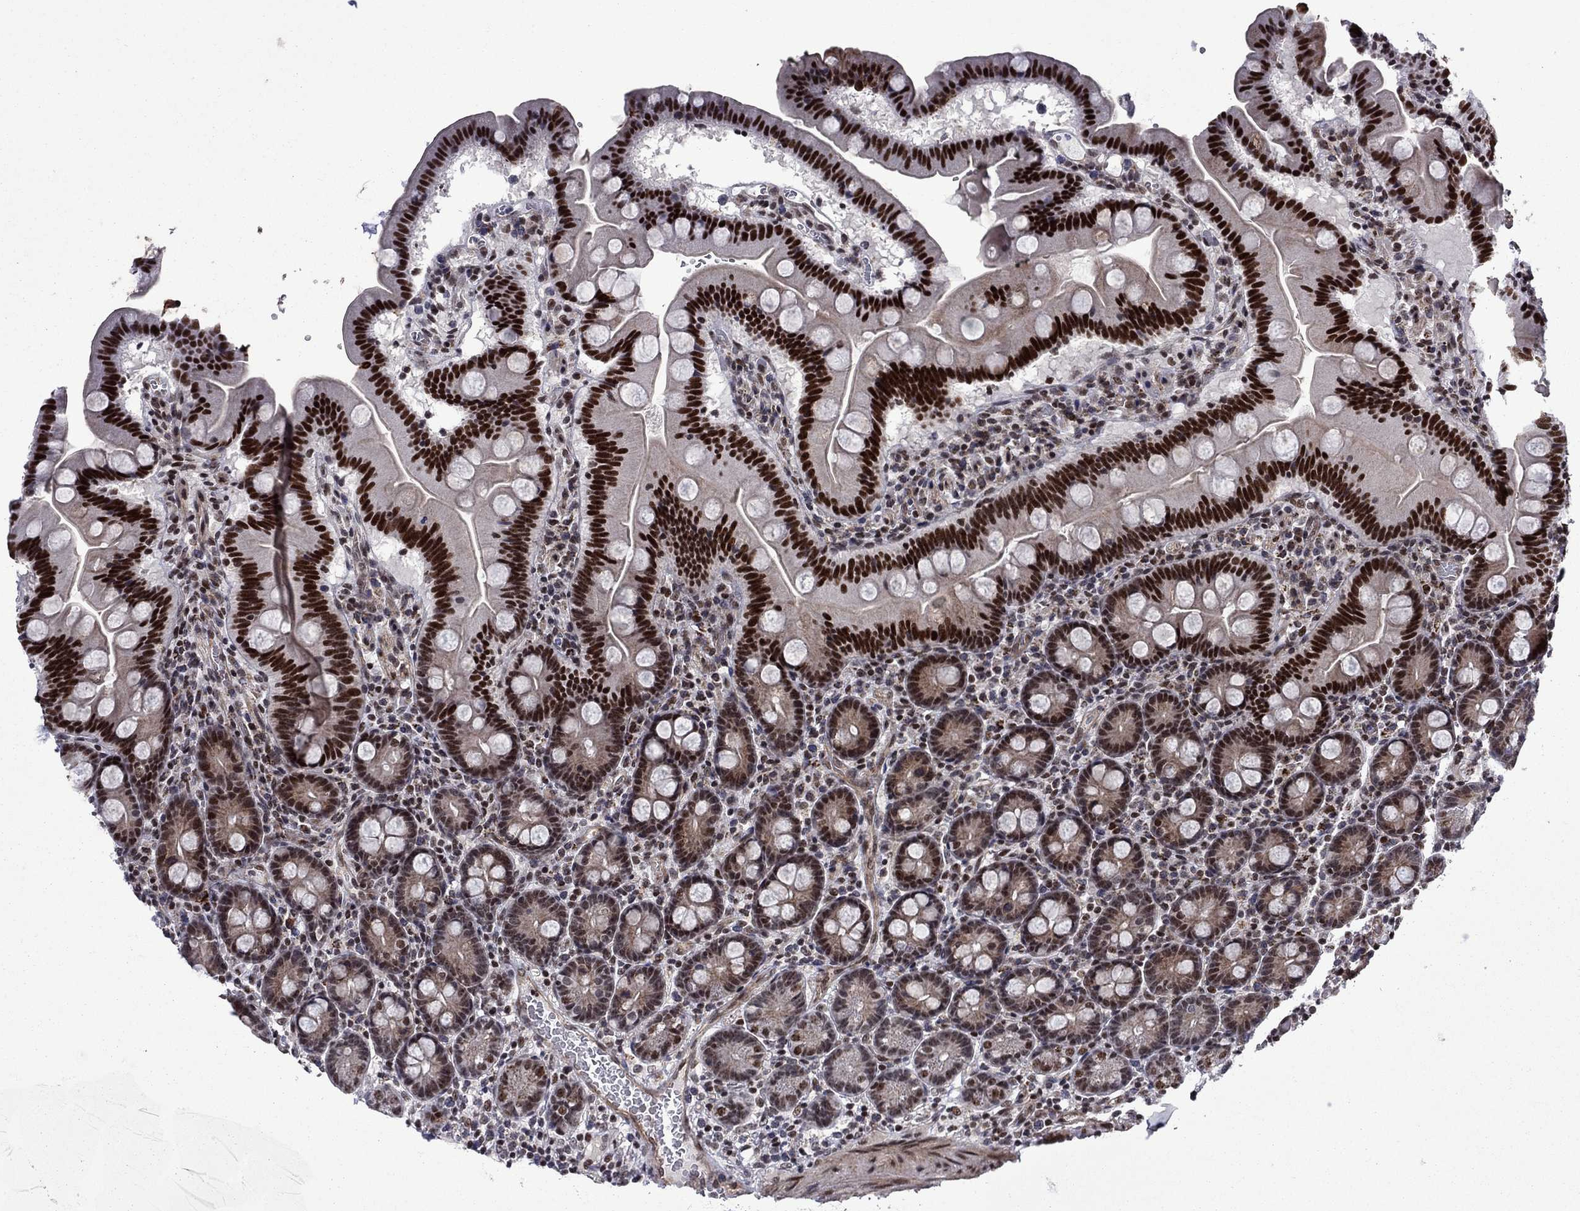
{"staining": {"intensity": "strong", "quantity": "25%-75%", "location": "nuclear"}, "tissue": "duodenum", "cell_type": "Glandular cells", "image_type": "normal", "snomed": [{"axis": "morphology", "description": "Normal tissue, NOS"}, {"axis": "topography", "description": "Duodenum"}], "caption": "About 25%-75% of glandular cells in unremarkable duodenum display strong nuclear protein positivity as visualized by brown immunohistochemical staining.", "gene": "SURF2", "patient": {"sex": "male", "age": 59}}